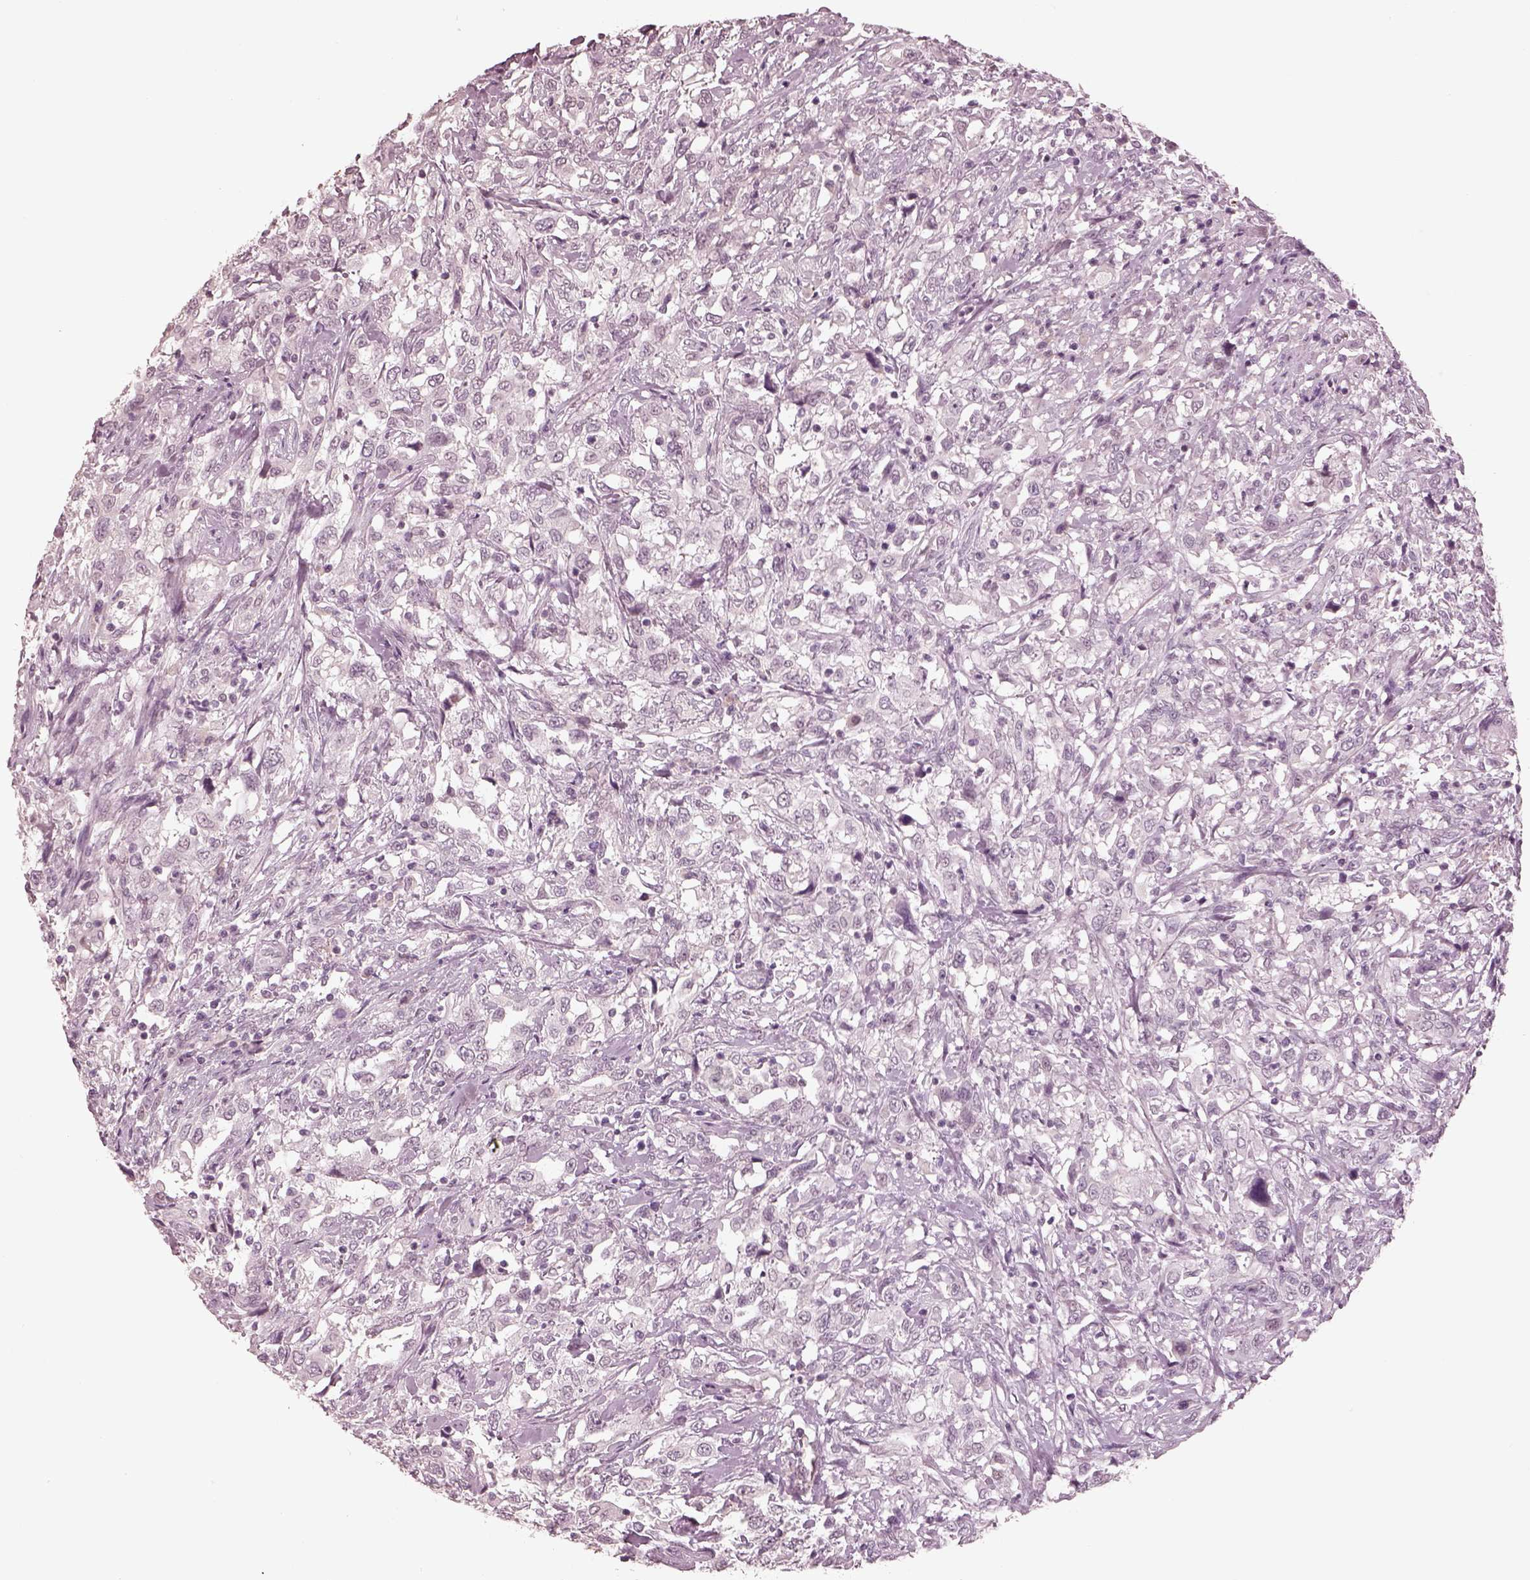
{"staining": {"intensity": "negative", "quantity": "none", "location": "none"}, "tissue": "urothelial cancer", "cell_type": "Tumor cells", "image_type": "cancer", "snomed": [{"axis": "morphology", "description": "Urothelial carcinoma, NOS"}, {"axis": "morphology", "description": "Urothelial carcinoma, High grade"}, {"axis": "topography", "description": "Urinary bladder"}], "caption": "Tumor cells show no significant protein positivity in urothelial cancer.", "gene": "KCNA2", "patient": {"sex": "female", "age": 64}}